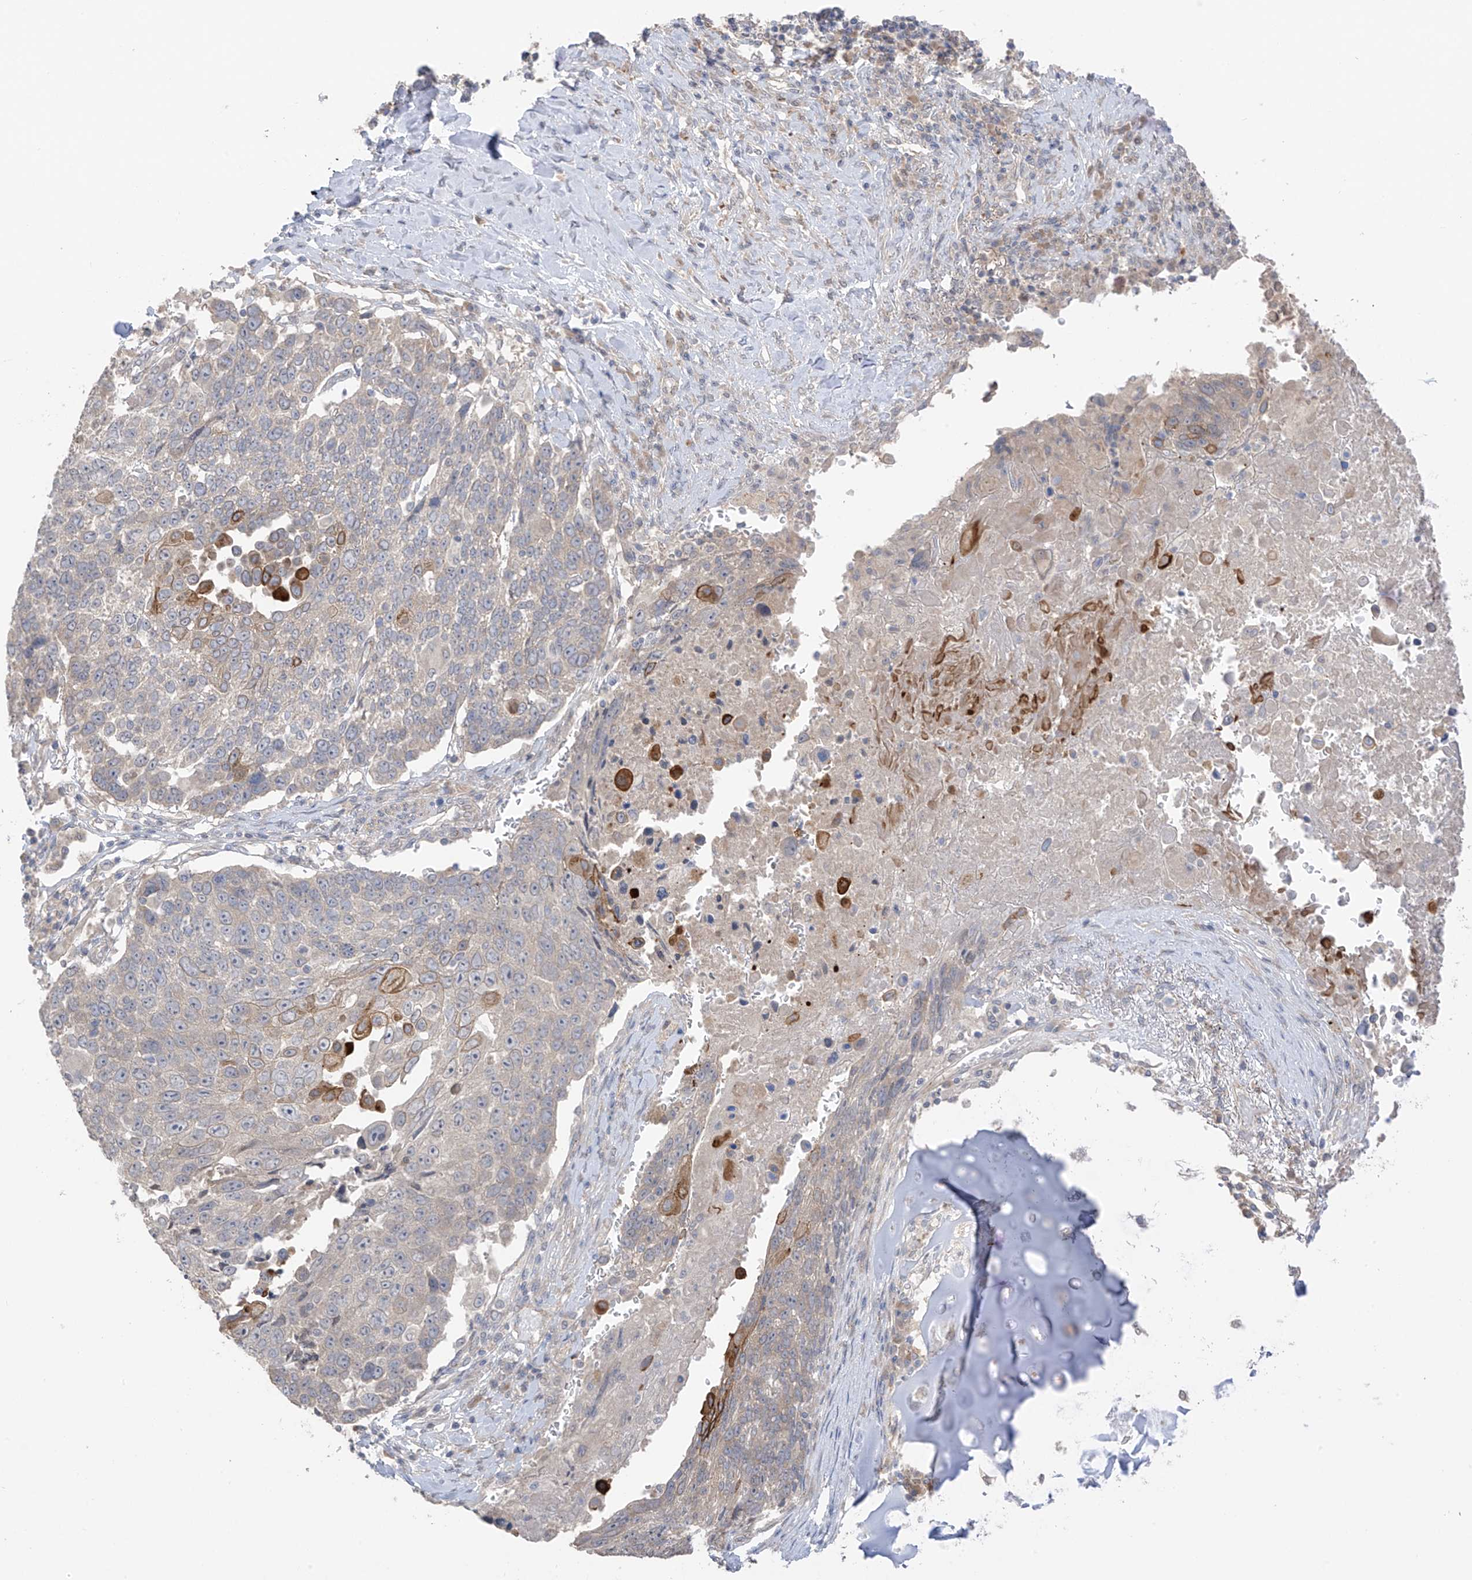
{"staining": {"intensity": "moderate", "quantity": "<25%", "location": "cytoplasmic/membranous"}, "tissue": "lung cancer", "cell_type": "Tumor cells", "image_type": "cancer", "snomed": [{"axis": "morphology", "description": "Squamous cell carcinoma, NOS"}, {"axis": "topography", "description": "Lung"}], "caption": "There is low levels of moderate cytoplasmic/membranous staining in tumor cells of lung cancer (squamous cell carcinoma), as demonstrated by immunohistochemical staining (brown color).", "gene": "NALCN", "patient": {"sex": "male", "age": 66}}